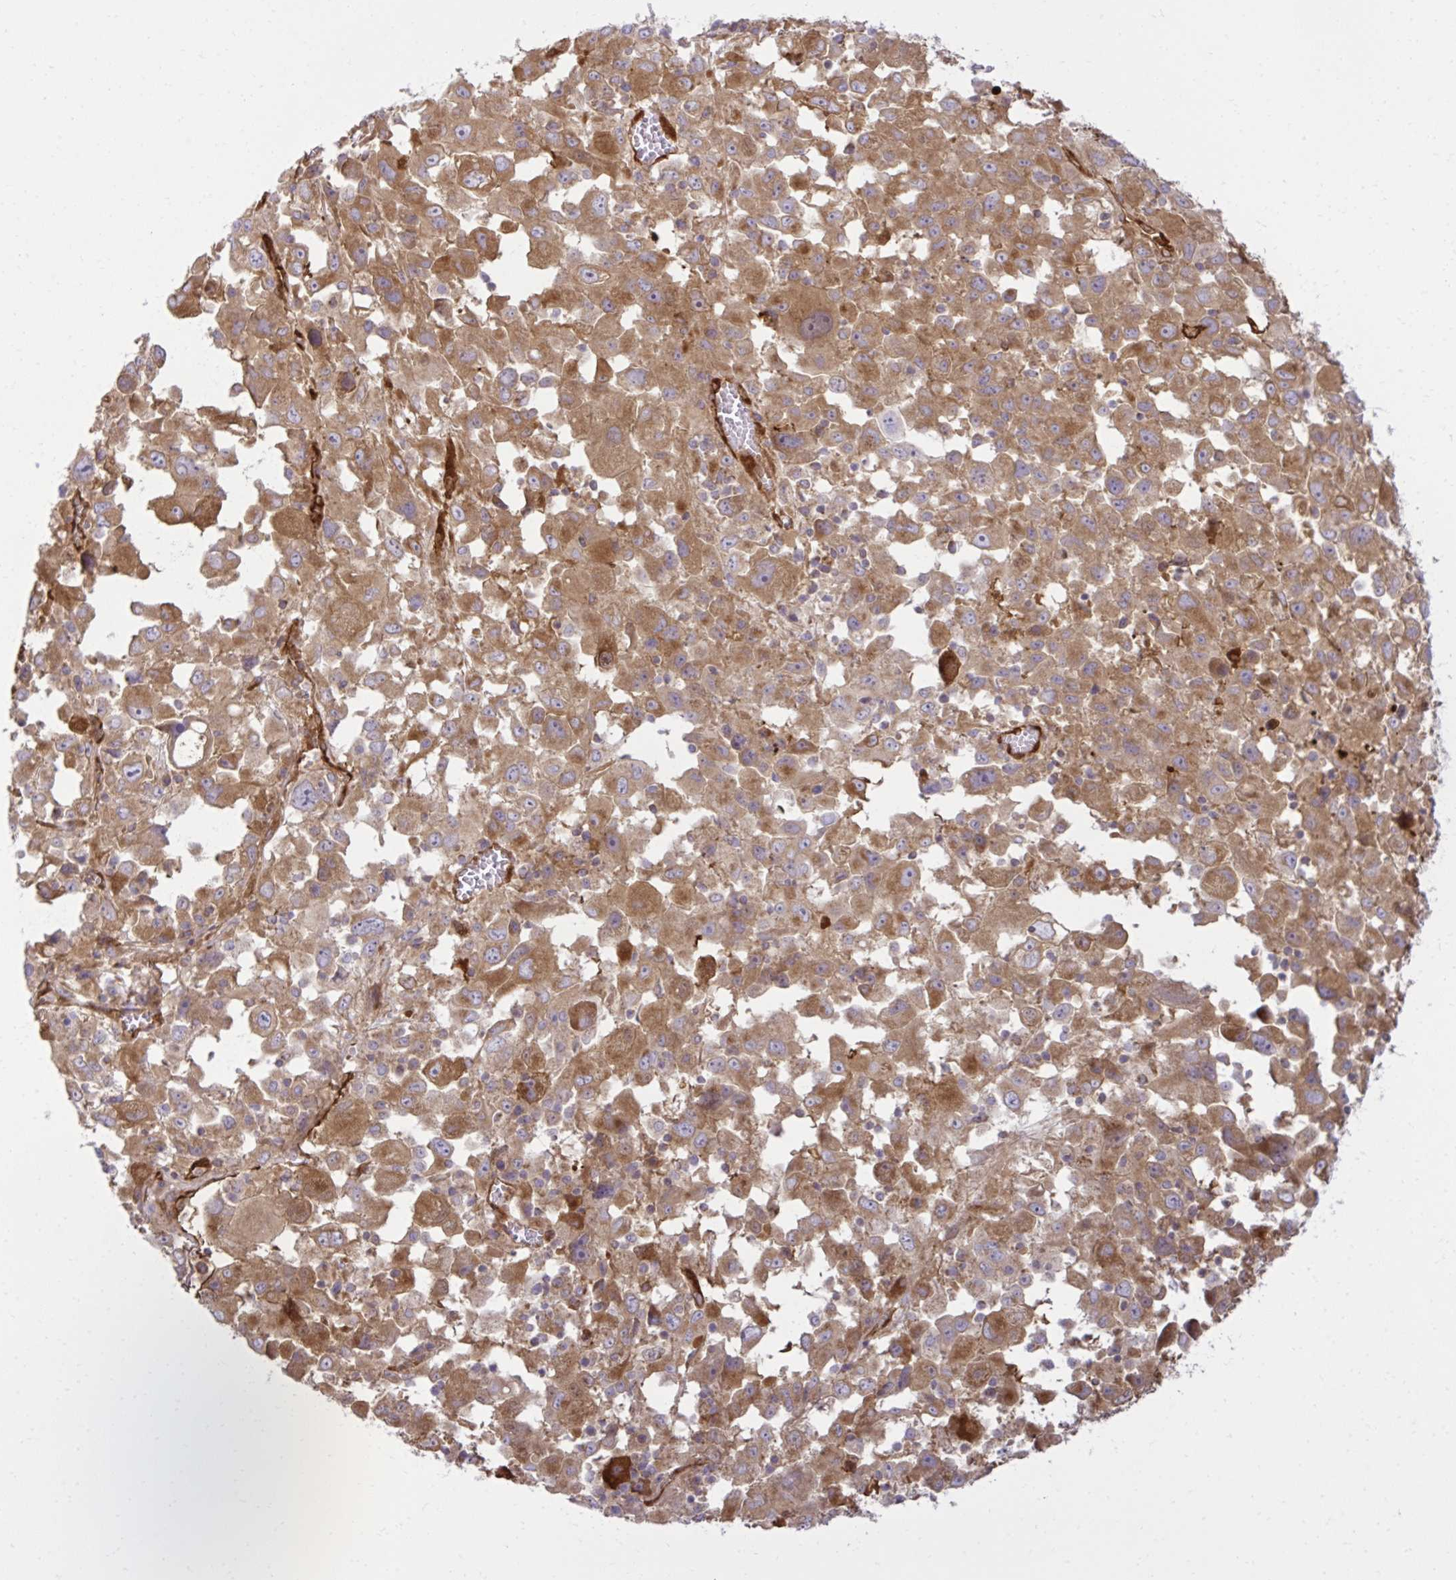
{"staining": {"intensity": "moderate", "quantity": ">75%", "location": "cytoplasmic/membranous"}, "tissue": "melanoma", "cell_type": "Tumor cells", "image_type": "cancer", "snomed": [{"axis": "morphology", "description": "Malignant melanoma, Metastatic site"}, {"axis": "topography", "description": "Soft tissue"}], "caption": "Immunohistochemistry photomicrograph of human melanoma stained for a protein (brown), which shows medium levels of moderate cytoplasmic/membranous positivity in approximately >75% of tumor cells.", "gene": "LIMS1", "patient": {"sex": "male", "age": 50}}